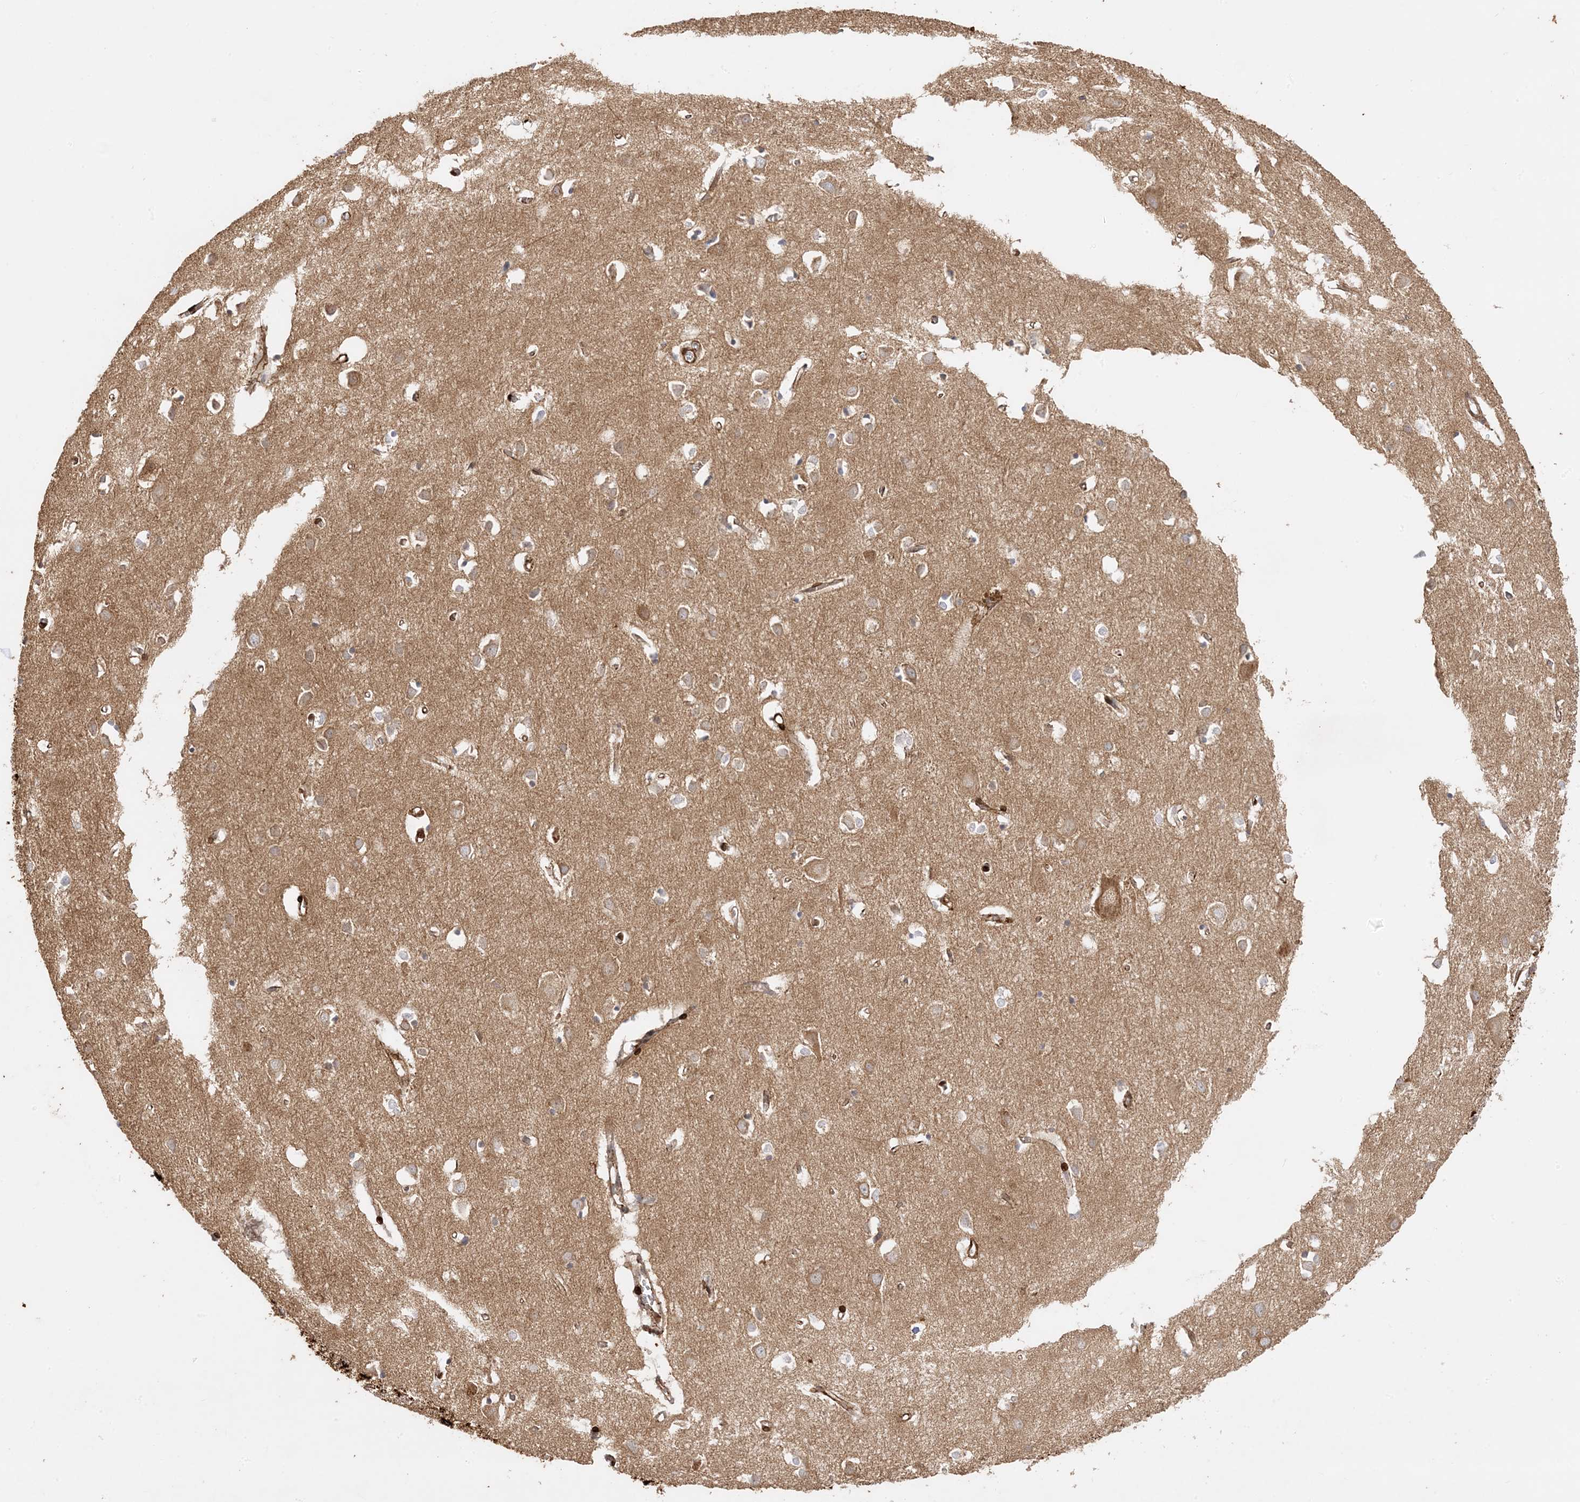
{"staining": {"intensity": "strong", "quantity": ">75%", "location": "cytoplasmic/membranous"}, "tissue": "cerebral cortex", "cell_type": "Endothelial cells", "image_type": "normal", "snomed": [{"axis": "morphology", "description": "Normal tissue, NOS"}, {"axis": "topography", "description": "Cerebral cortex"}], "caption": "A high amount of strong cytoplasmic/membranous staining is appreciated in approximately >75% of endothelial cells in normal cerebral cortex. The protein is shown in brown color, while the nuclei are stained blue.", "gene": "C2CD2", "patient": {"sex": "female", "age": 64}}